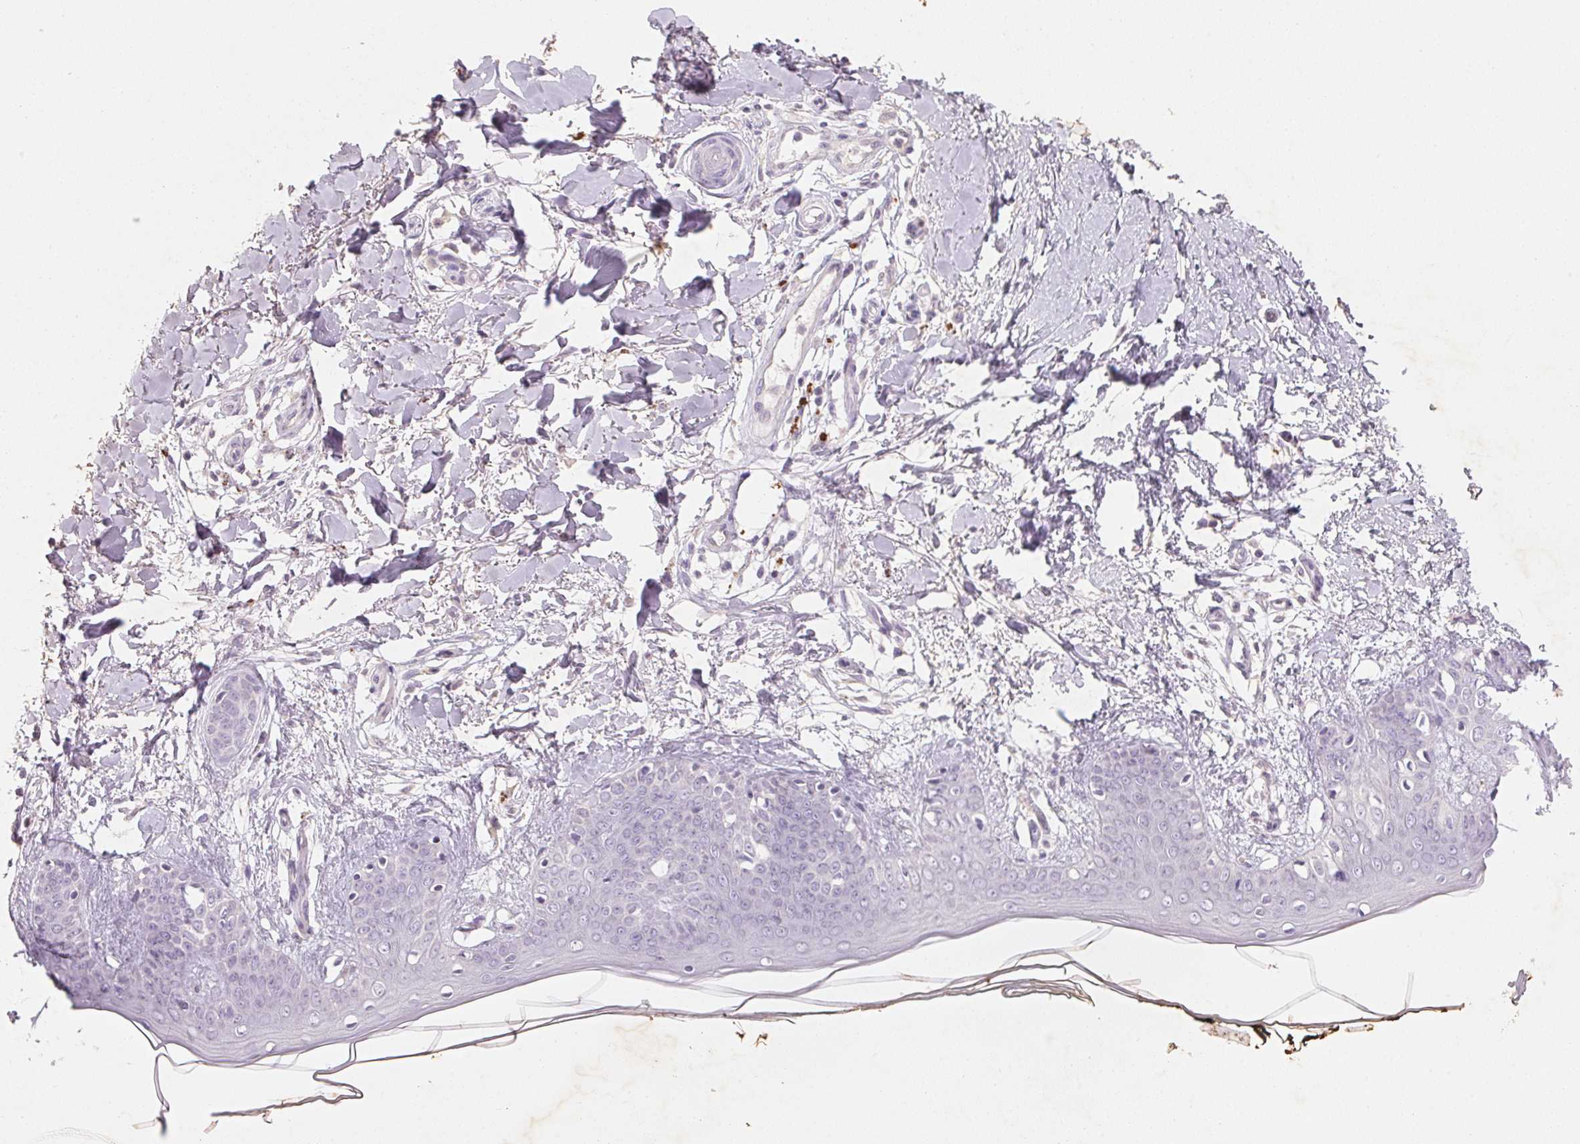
{"staining": {"intensity": "negative", "quantity": "none", "location": "none"}, "tissue": "skin", "cell_type": "Fibroblasts", "image_type": "normal", "snomed": [{"axis": "morphology", "description": "Normal tissue, NOS"}, {"axis": "topography", "description": "Skin"}], "caption": "This is an IHC histopathology image of normal skin. There is no expression in fibroblasts.", "gene": "CXCL5", "patient": {"sex": "female", "age": 34}}